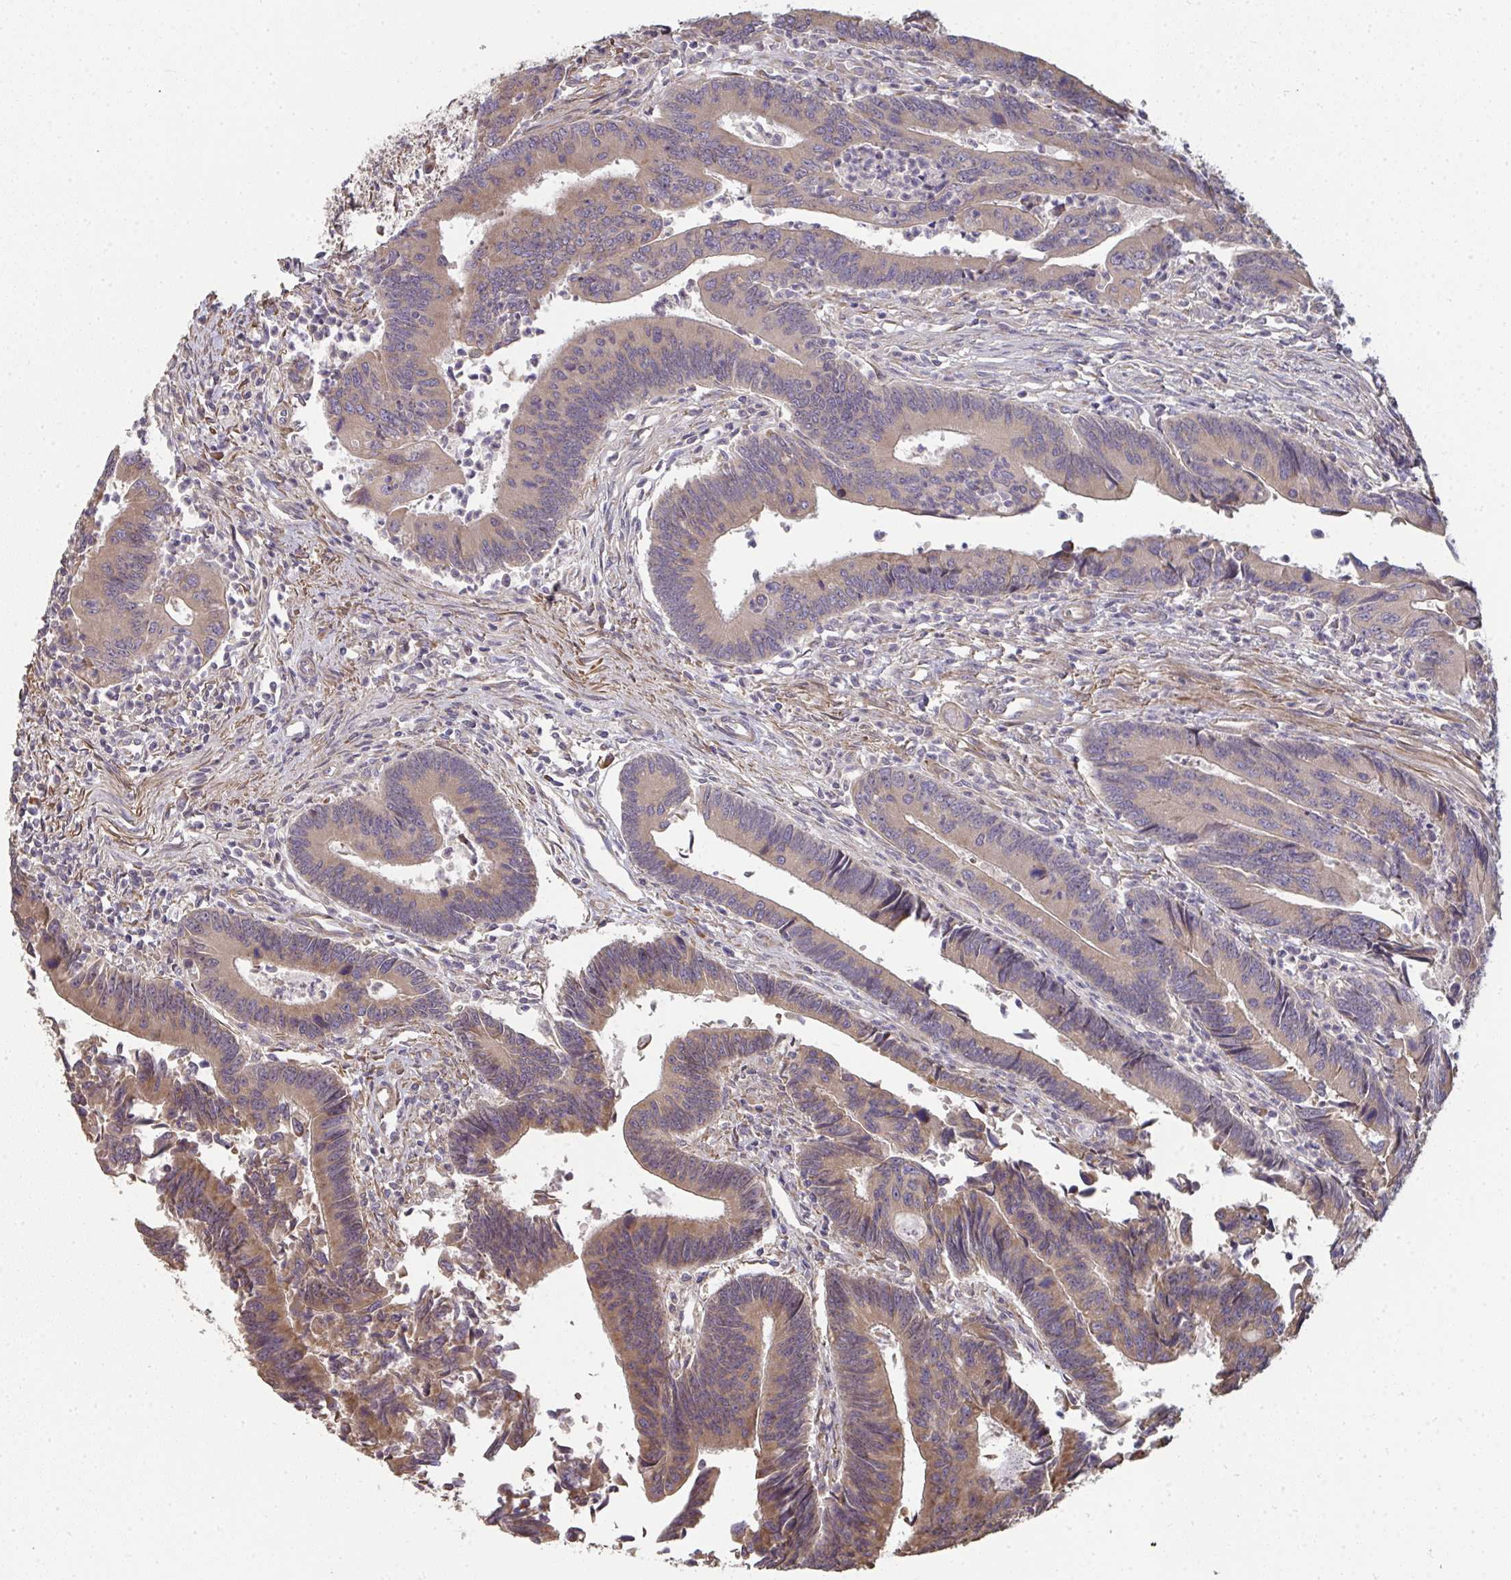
{"staining": {"intensity": "moderate", "quantity": ">75%", "location": "cytoplasmic/membranous"}, "tissue": "colorectal cancer", "cell_type": "Tumor cells", "image_type": "cancer", "snomed": [{"axis": "morphology", "description": "Adenocarcinoma, NOS"}, {"axis": "topography", "description": "Colon"}], "caption": "The image demonstrates immunohistochemical staining of colorectal cancer. There is moderate cytoplasmic/membranous staining is identified in about >75% of tumor cells.", "gene": "ZFYVE28", "patient": {"sex": "female", "age": 67}}